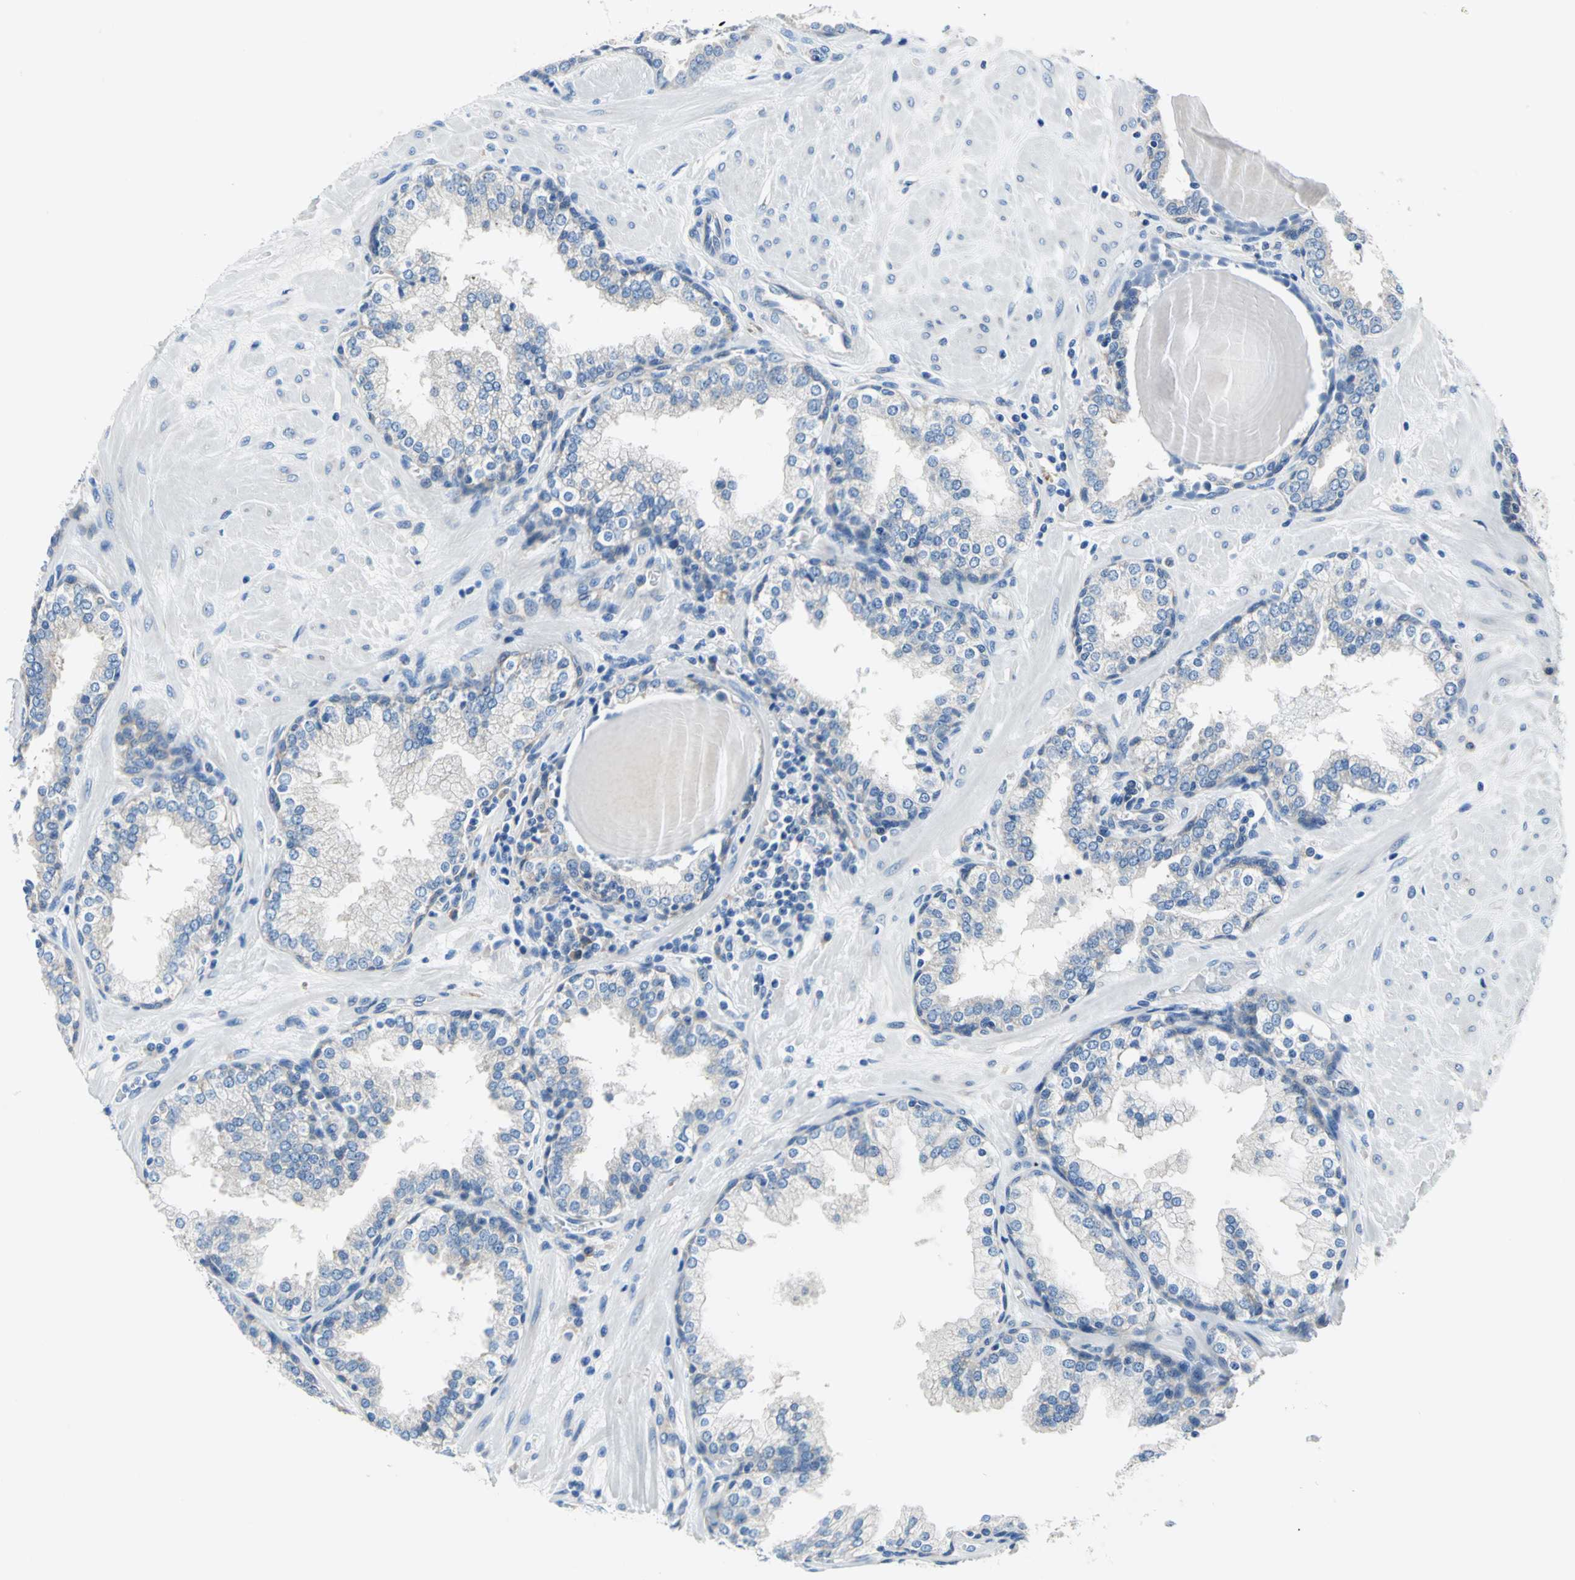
{"staining": {"intensity": "moderate", "quantity": ">75%", "location": "cytoplasmic/membranous"}, "tissue": "prostate", "cell_type": "Glandular cells", "image_type": "normal", "snomed": [{"axis": "morphology", "description": "Normal tissue, NOS"}, {"axis": "topography", "description": "Prostate"}], "caption": "Human prostate stained with a brown dye demonstrates moderate cytoplasmic/membranous positive expression in approximately >75% of glandular cells.", "gene": "TRIM25", "patient": {"sex": "male", "age": 51}}